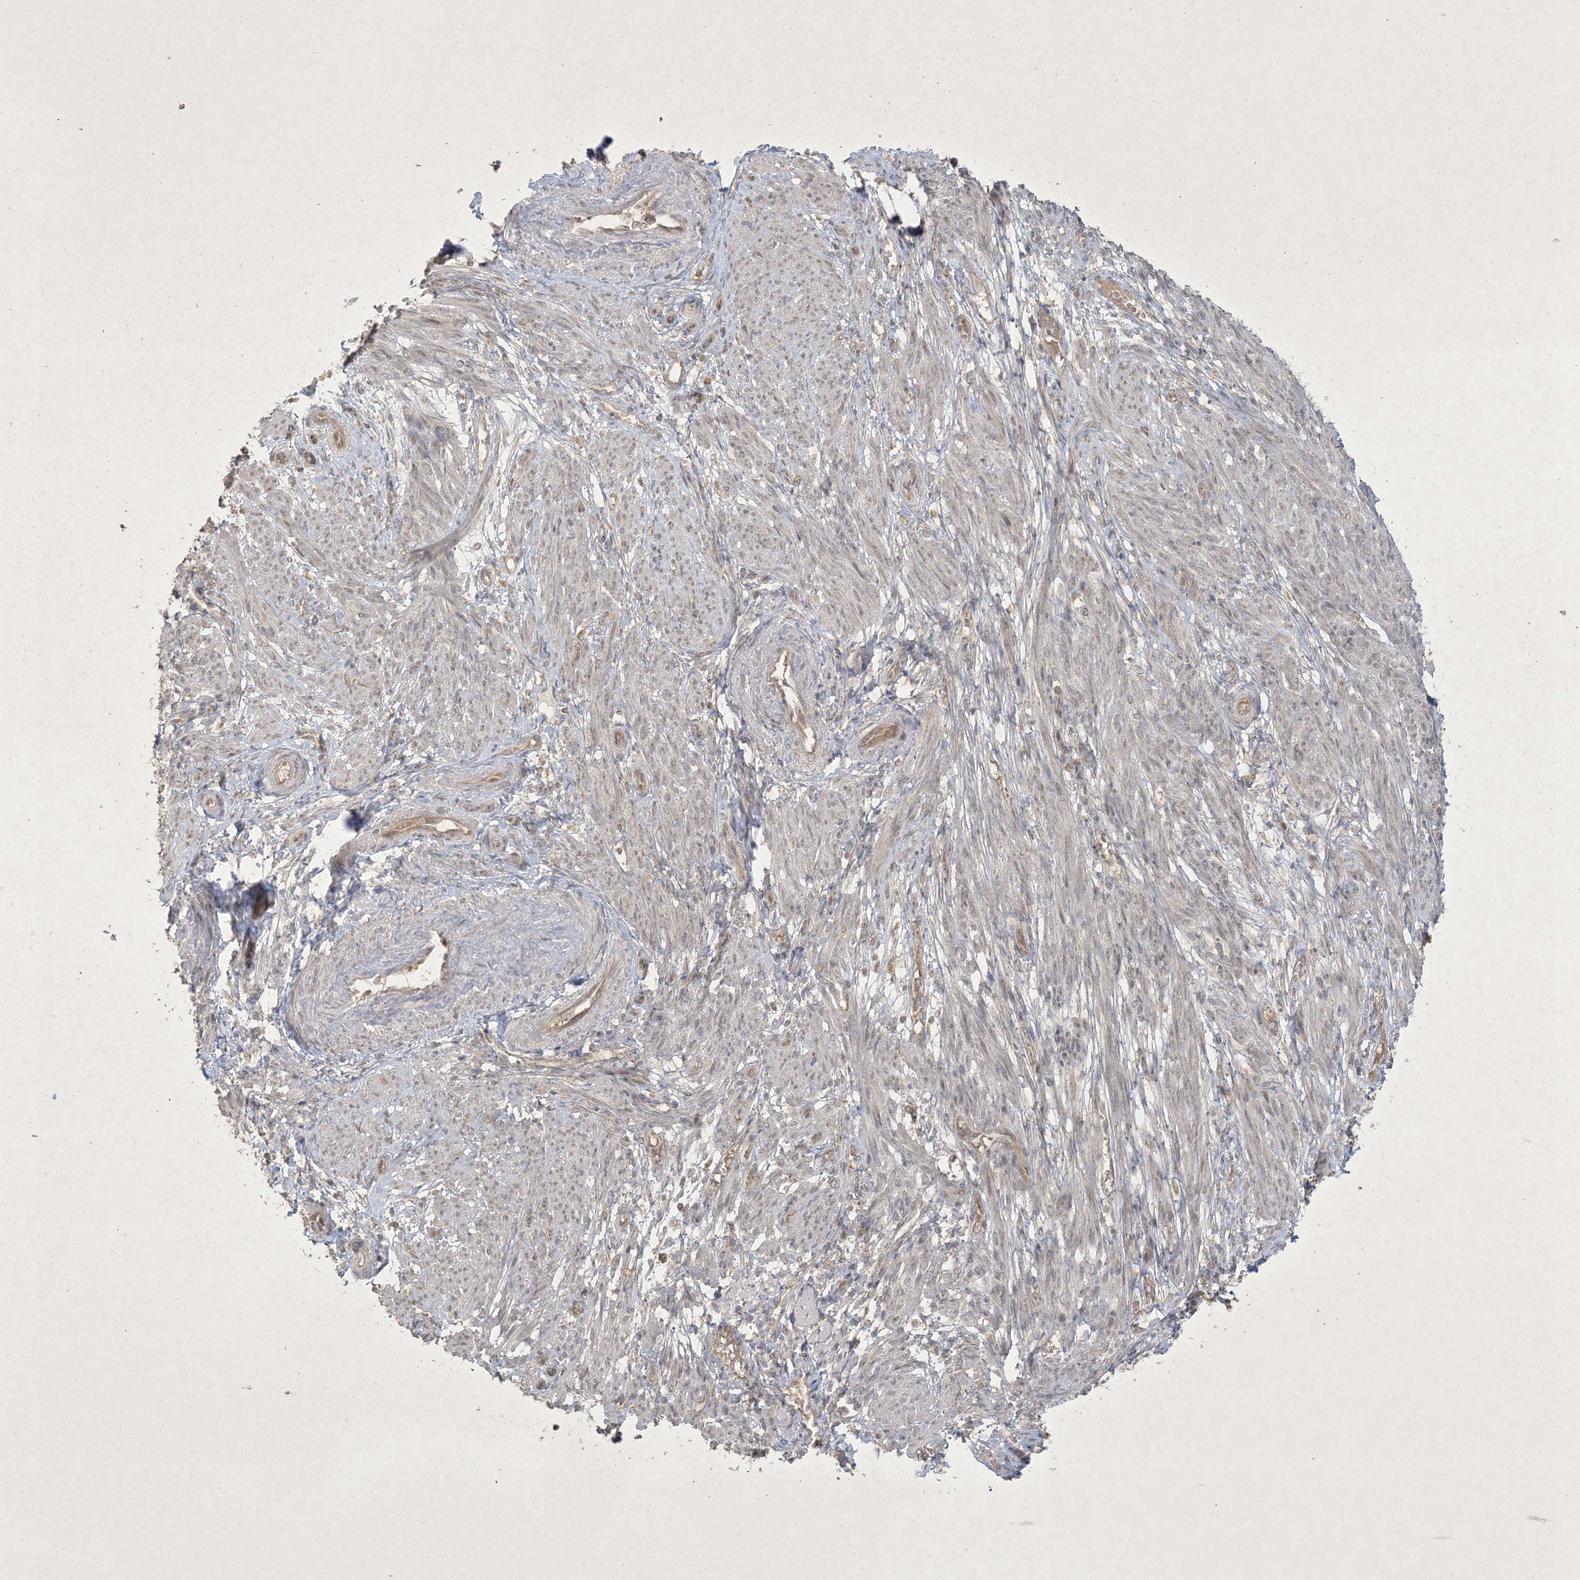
{"staining": {"intensity": "weak", "quantity": "25%-75%", "location": "nuclear"}, "tissue": "smooth muscle", "cell_type": "Smooth muscle cells", "image_type": "normal", "snomed": [{"axis": "morphology", "description": "Normal tissue, NOS"}, {"axis": "topography", "description": "Smooth muscle"}], "caption": "DAB immunohistochemical staining of normal human smooth muscle displays weak nuclear protein expression in approximately 25%-75% of smooth muscle cells. (Stains: DAB (3,3'-diaminobenzidine) in brown, nuclei in blue, Microscopy: brightfield microscopy at high magnification).", "gene": "NRBP2", "patient": {"sex": "female", "age": 39}}